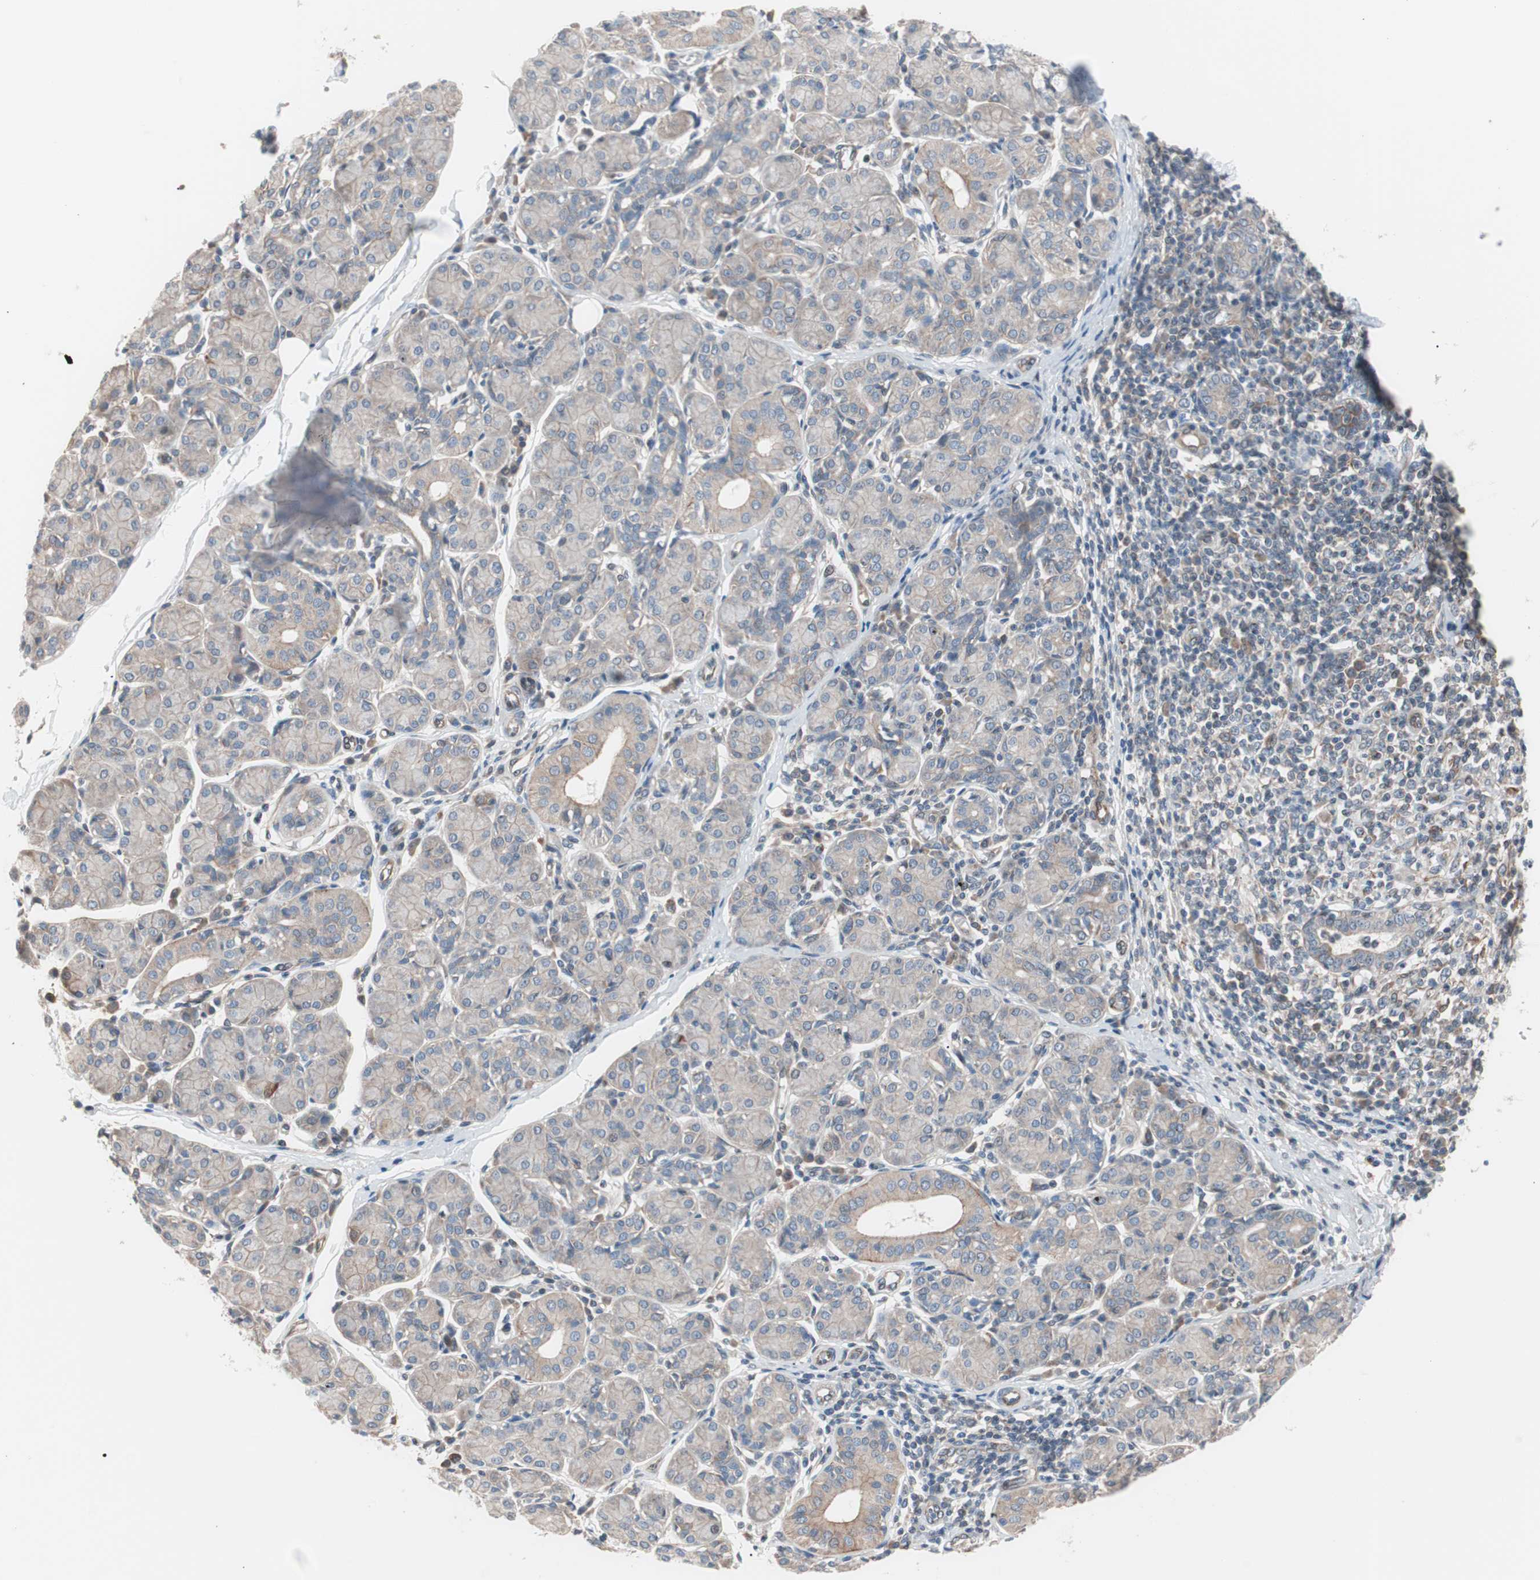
{"staining": {"intensity": "weak", "quantity": "25%-75%", "location": "cytoplasmic/membranous"}, "tissue": "salivary gland", "cell_type": "Glandular cells", "image_type": "normal", "snomed": [{"axis": "morphology", "description": "Normal tissue, NOS"}, {"axis": "morphology", "description": "Inflammation, NOS"}, {"axis": "topography", "description": "Lymph node"}, {"axis": "topography", "description": "Salivary gland"}], "caption": "IHC staining of unremarkable salivary gland, which demonstrates low levels of weak cytoplasmic/membranous staining in about 25%-75% of glandular cells indicating weak cytoplasmic/membranous protein expression. The staining was performed using DAB (brown) for protein detection and nuclei were counterstained in hematoxylin (blue).", "gene": "SMG1", "patient": {"sex": "male", "age": 3}}